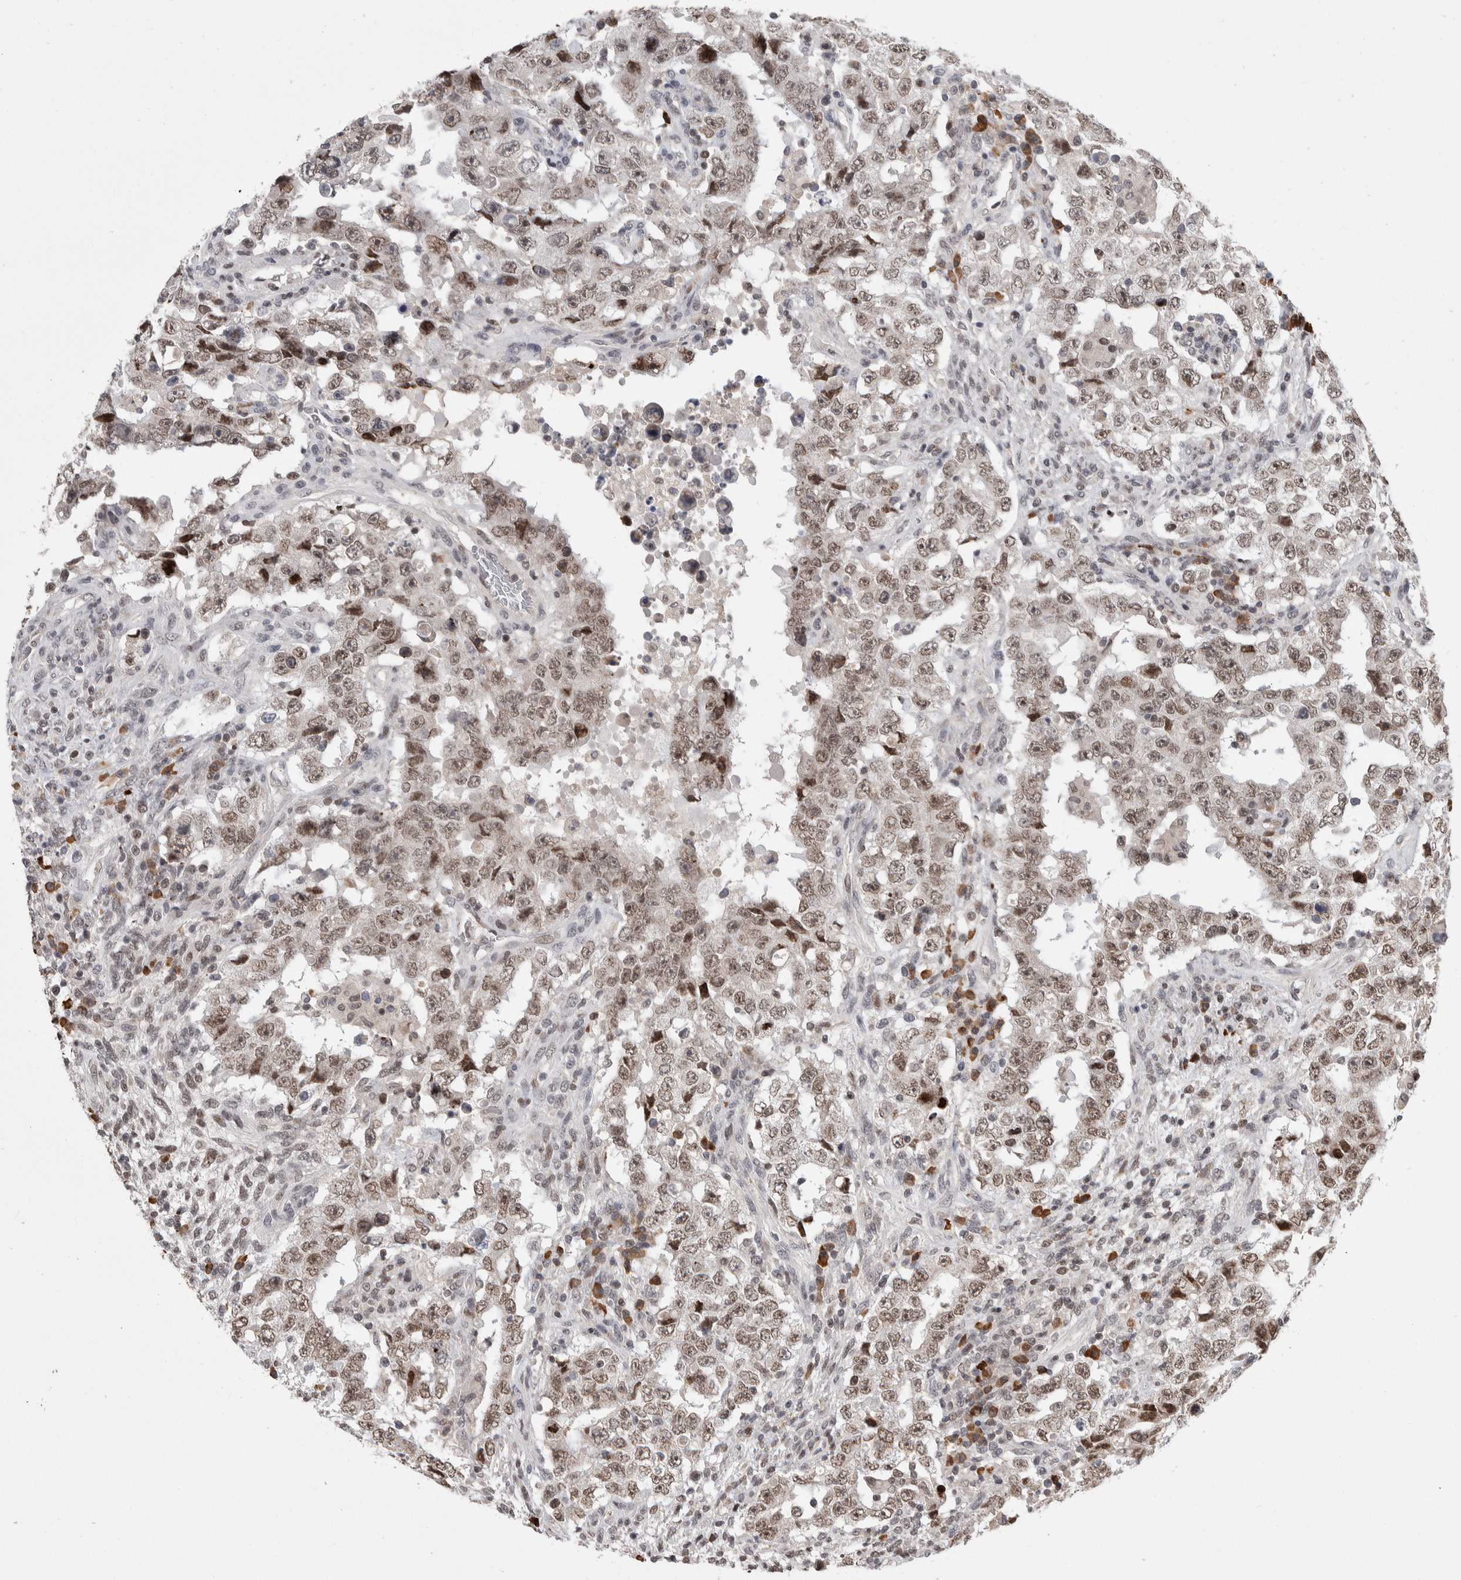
{"staining": {"intensity": "weak", "quantity": ">75%", "location": "nuclear"}, "tissue": "testis cancer", "cell_type": "Tumor cells", "image_type": "cancer", "snomed": [{"axis": "morphology", "description": "Carcinoma, Embryonal, NOS"}, {"axis": "topography", "description": "Testis"}], "caption": "DAB immunohistochemical staining of human testis cancer (embryonal carcinoma) demonstrates weak nuclear protein positivity in about >75% of tumor cells. The staining is performed using DAB (3,3'-diaminobenzidine) brown chromogen to label protein expression. The nuclei are counter-stained blue using hematoxylin.", "gene": "ZNF592", "patient": {"sex": "male", "age": 26}}